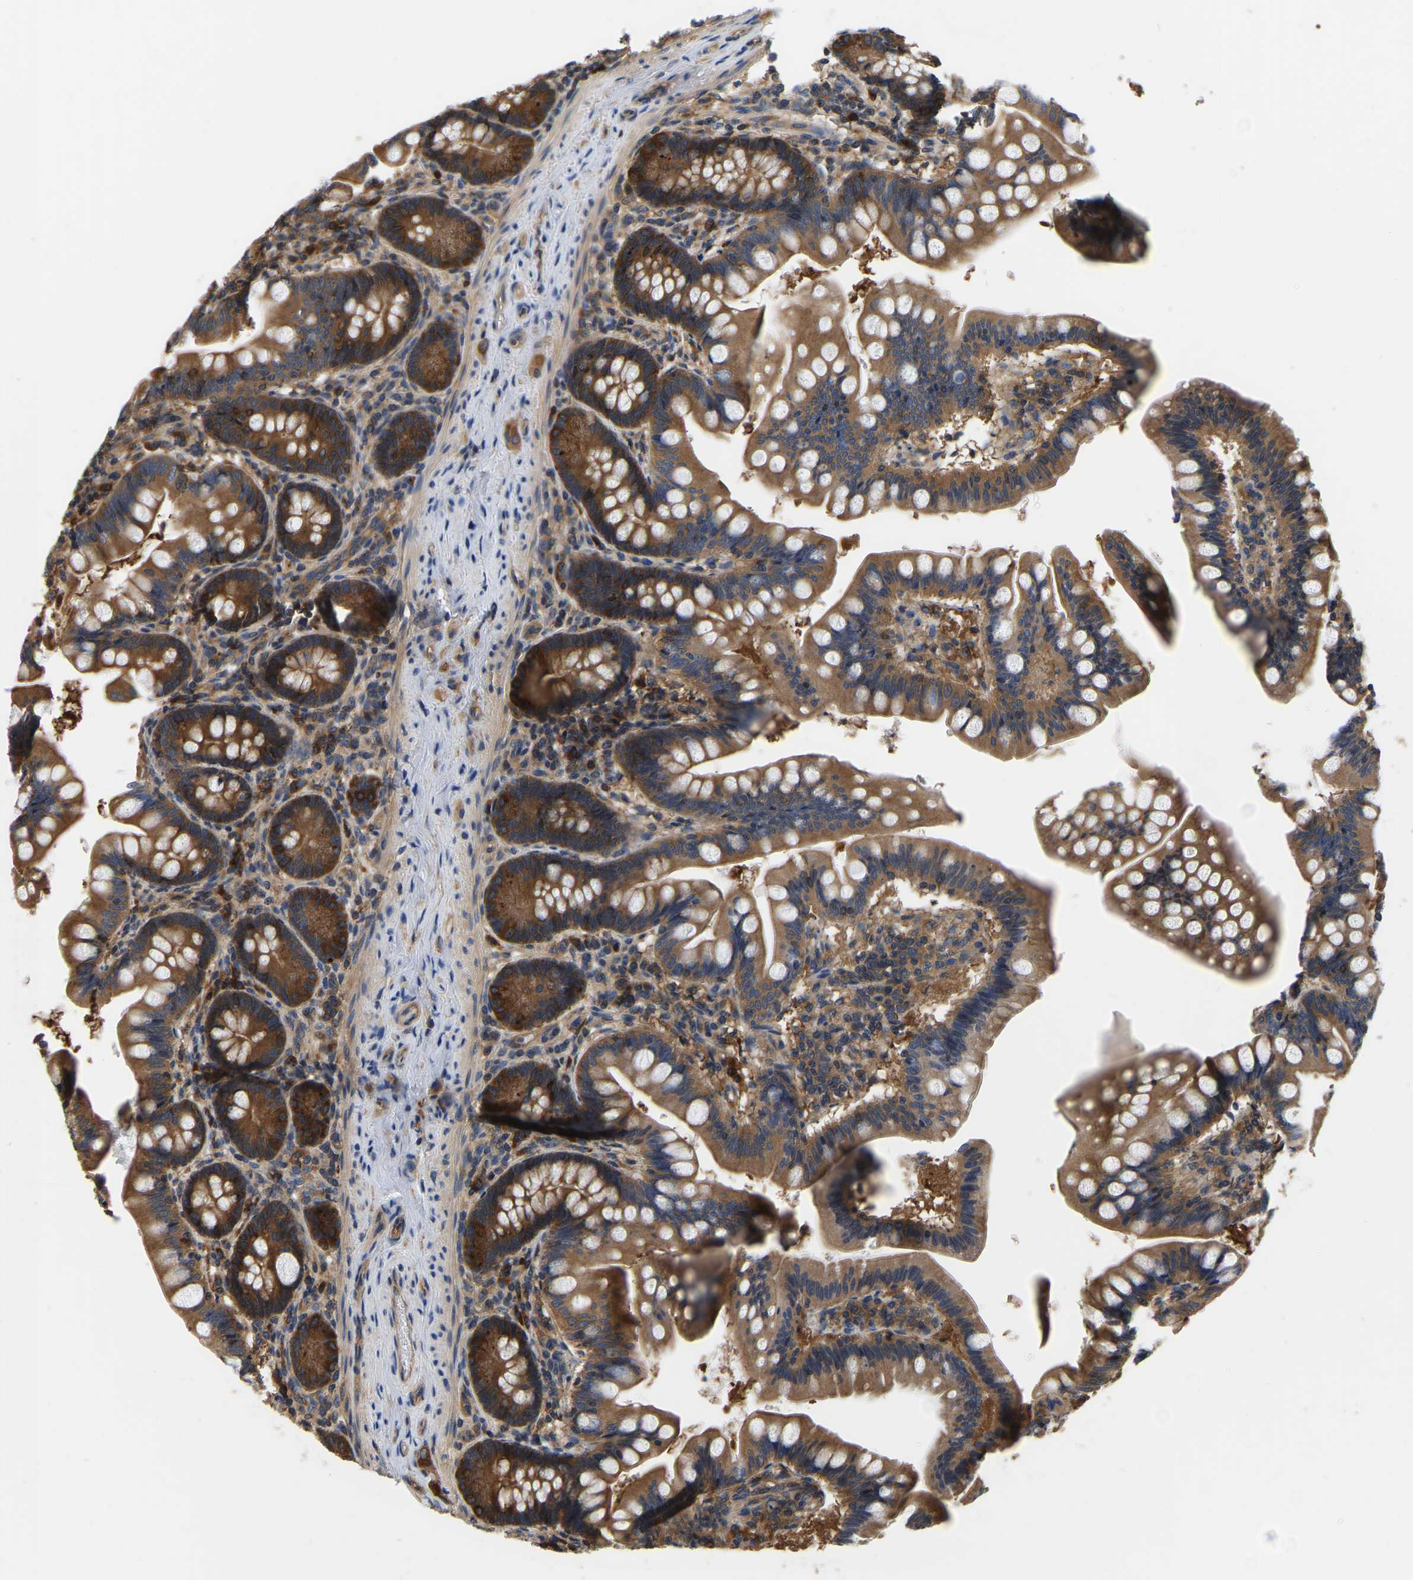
{"staining": {"intensity": "strong", "quantity": ">75%", "location": "cytoplasmic/membranous"}, "tissue": "small intestine", "cell_type": "Glandular cells", "image_type": "normal", "snomed": [{"axis": "morphology", "description": "Normal tissue, NOS"}, {"axis": "topography", "description": "Small intestine"}], "caption": "The photomicrograph reveals staining of normal small intestine, revealing strong cytoplasmic/membranous protein positivity (brown color) within glandular cells.", "gene": "GARS1", "patient": {"sex": "male", "age": 7}}